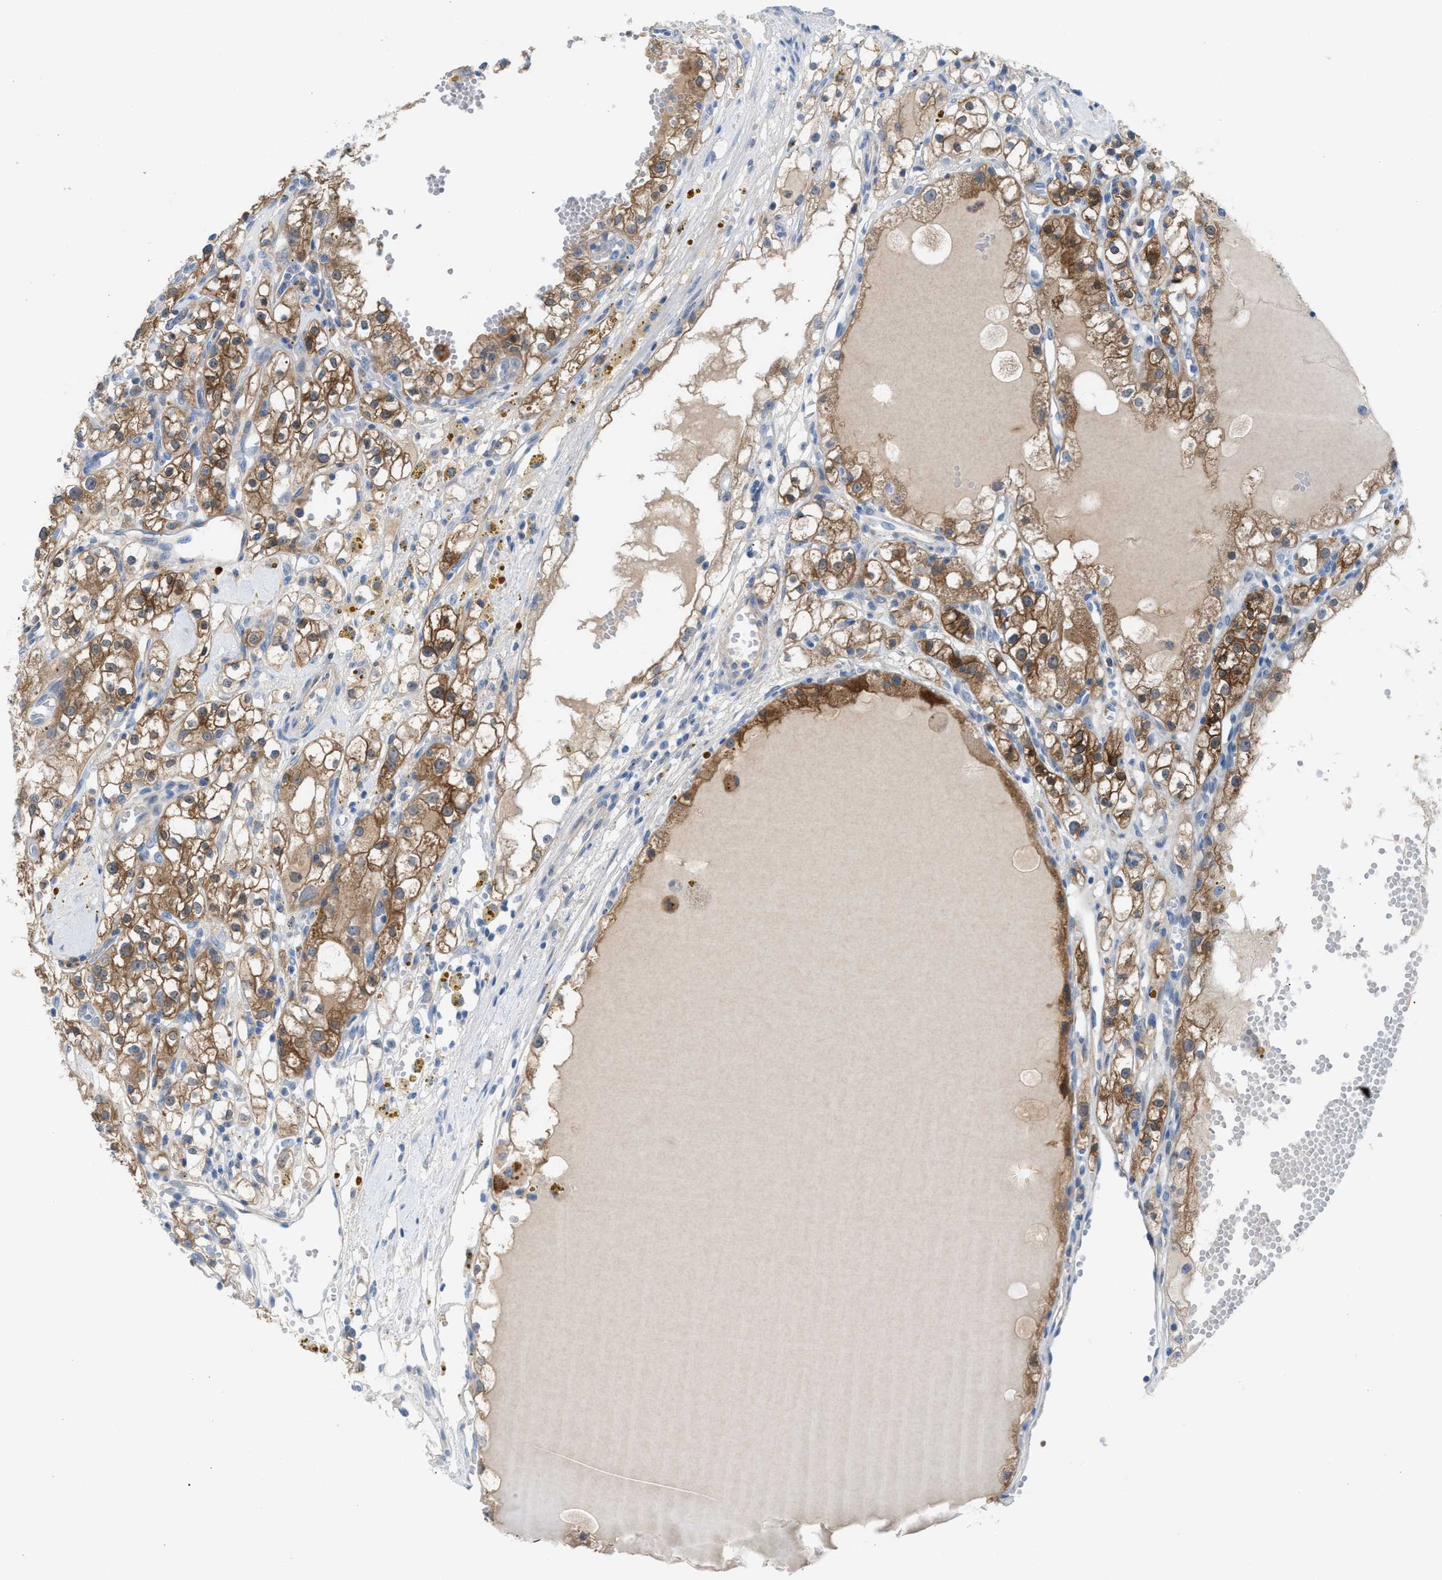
{"staining": {"intensity": "moderate", "quantity": ">75%", "location": "cytoplasmic/membranous"}, "tissue": "renal cancer", "cell_type": "Tumor cells", "image_type": "cancer", "snomed": [{"axis": "morphology", "description": "Adenocarcinoma, NOS"}, {"axis": "topography", "description": "Kidney"}], "caption": "Immunohistochemical staining of renal adenocarcinoma exhibits medium levels of moderate cytoplasmic/membranous protein staining in about >75% of tumor cells. (brown staining indicates protein expression, while blue staining denotes nuclei).", "gene": "ASPA", "patient": {"sex": "male", "age": 56}}